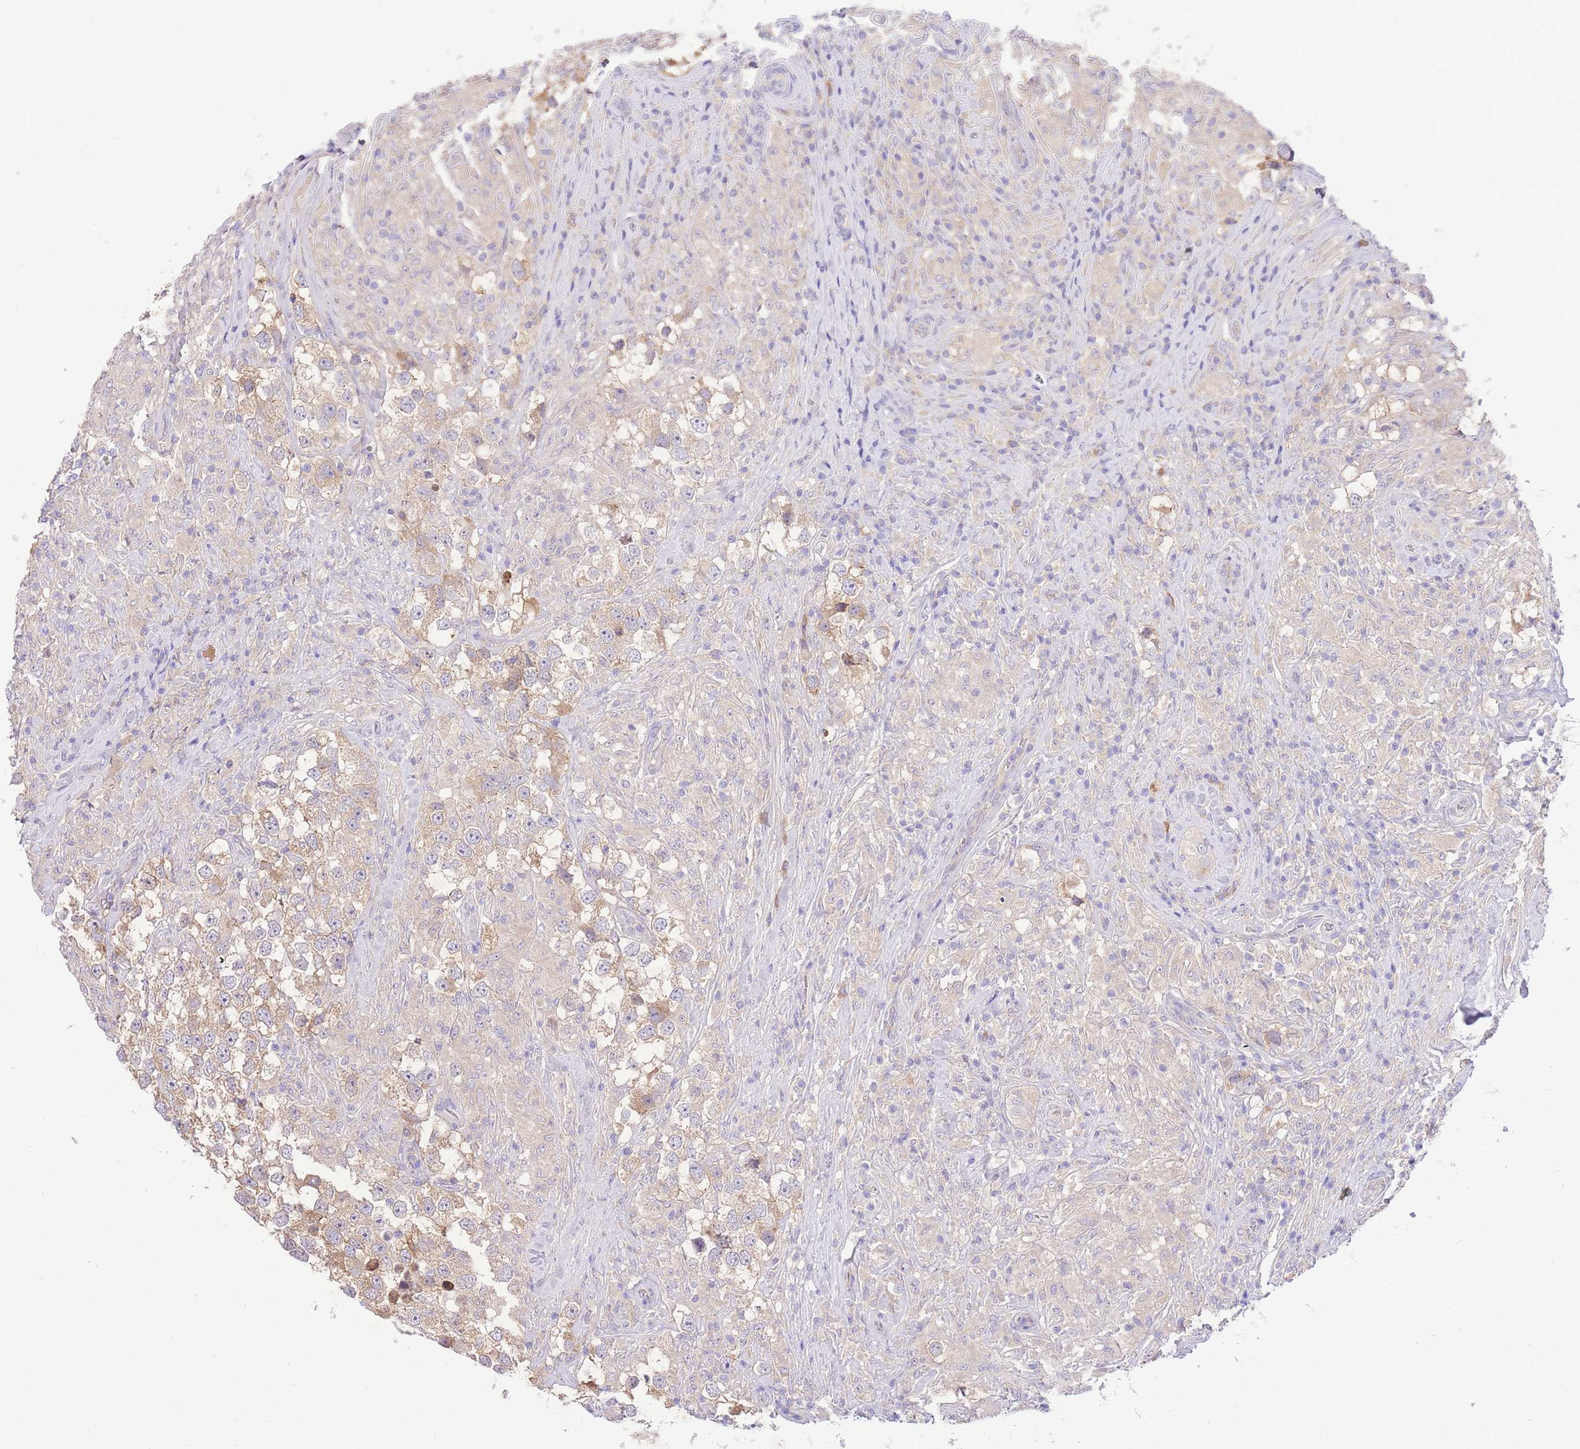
{"staining": {"intensity": "weak", "quantity": "25%-75%", "location": "cytoplasmic/membranous"}, "tissue": "testis cancer", "cell_type": "Tumor cells", "image_type": "cancer", "snomed": [{"axis": "morphology", "description": "Seminoma, NOS"}, {"axis": "topography", "description": "Testis"}], "caption": "A micrograph showing weak cytoplasmic/membranous expression in approximately 25%-75% of tumor cells in testis cancer (seminoma), as visualized by brown immunohistochemical staining.", "gene": "LIPH", "patient": {"sex": "male", "age": 46}}